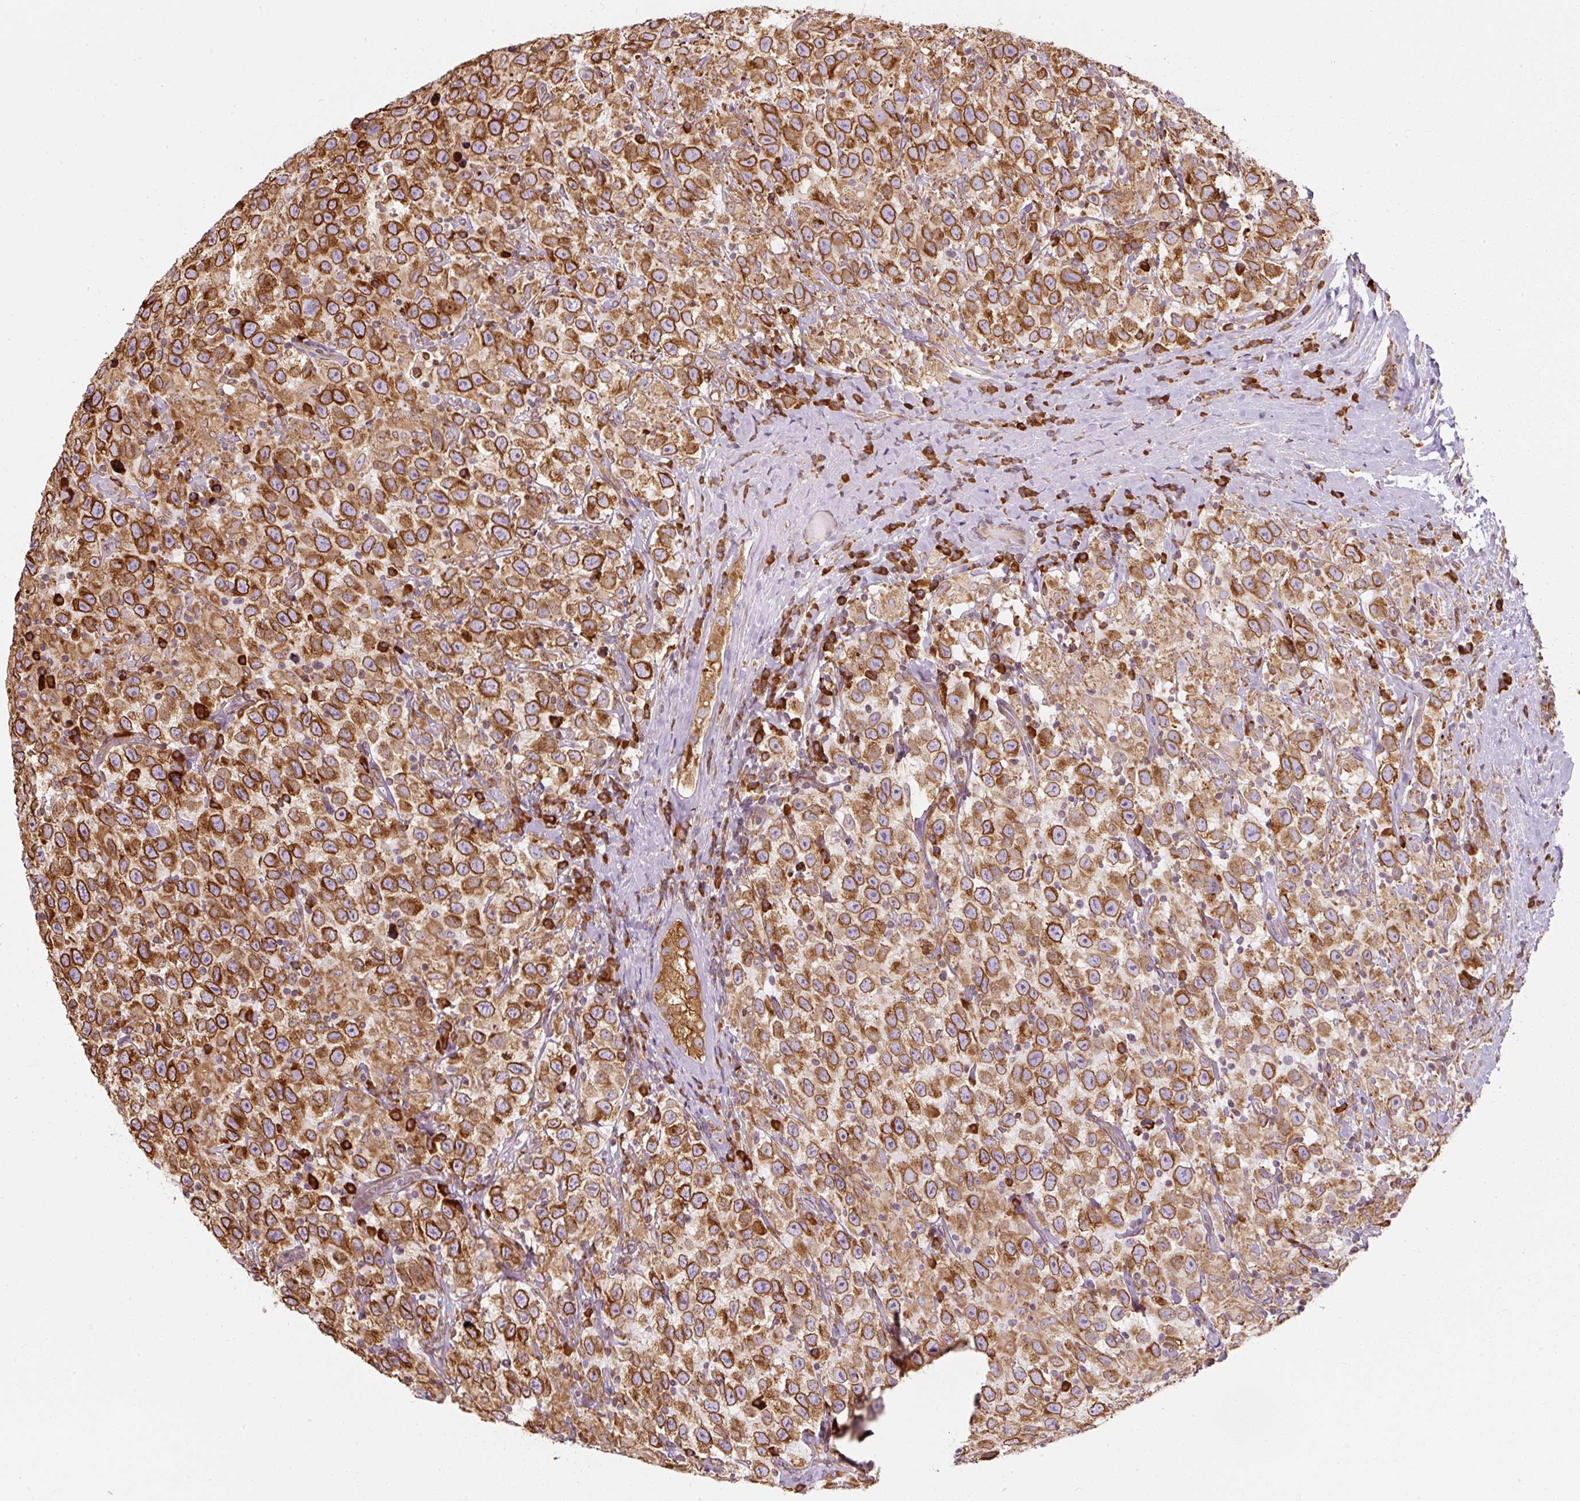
{"staining": {"intensity": "strong", "quantity": ">75%", "location": "cytoplasmic/membranous"}, "tissue": "testis cancer", "cell_type": "Tumor cells", "image_type": "cancer", "snomed": [{"axis": "morphology", "description": "Seminoma, NOS"}, {"axis": "topography", "description": "Testis"}], "caption": "A high-resolution histopathology image shows immunohistochemistry staining of testis cancer (seminoma), which exhibits strong cytoplasmic/membranous expression in approximately >75% of tumor cells.", "gene": "PRKCSH", "patient": {"sex": "male", "age": 41}}